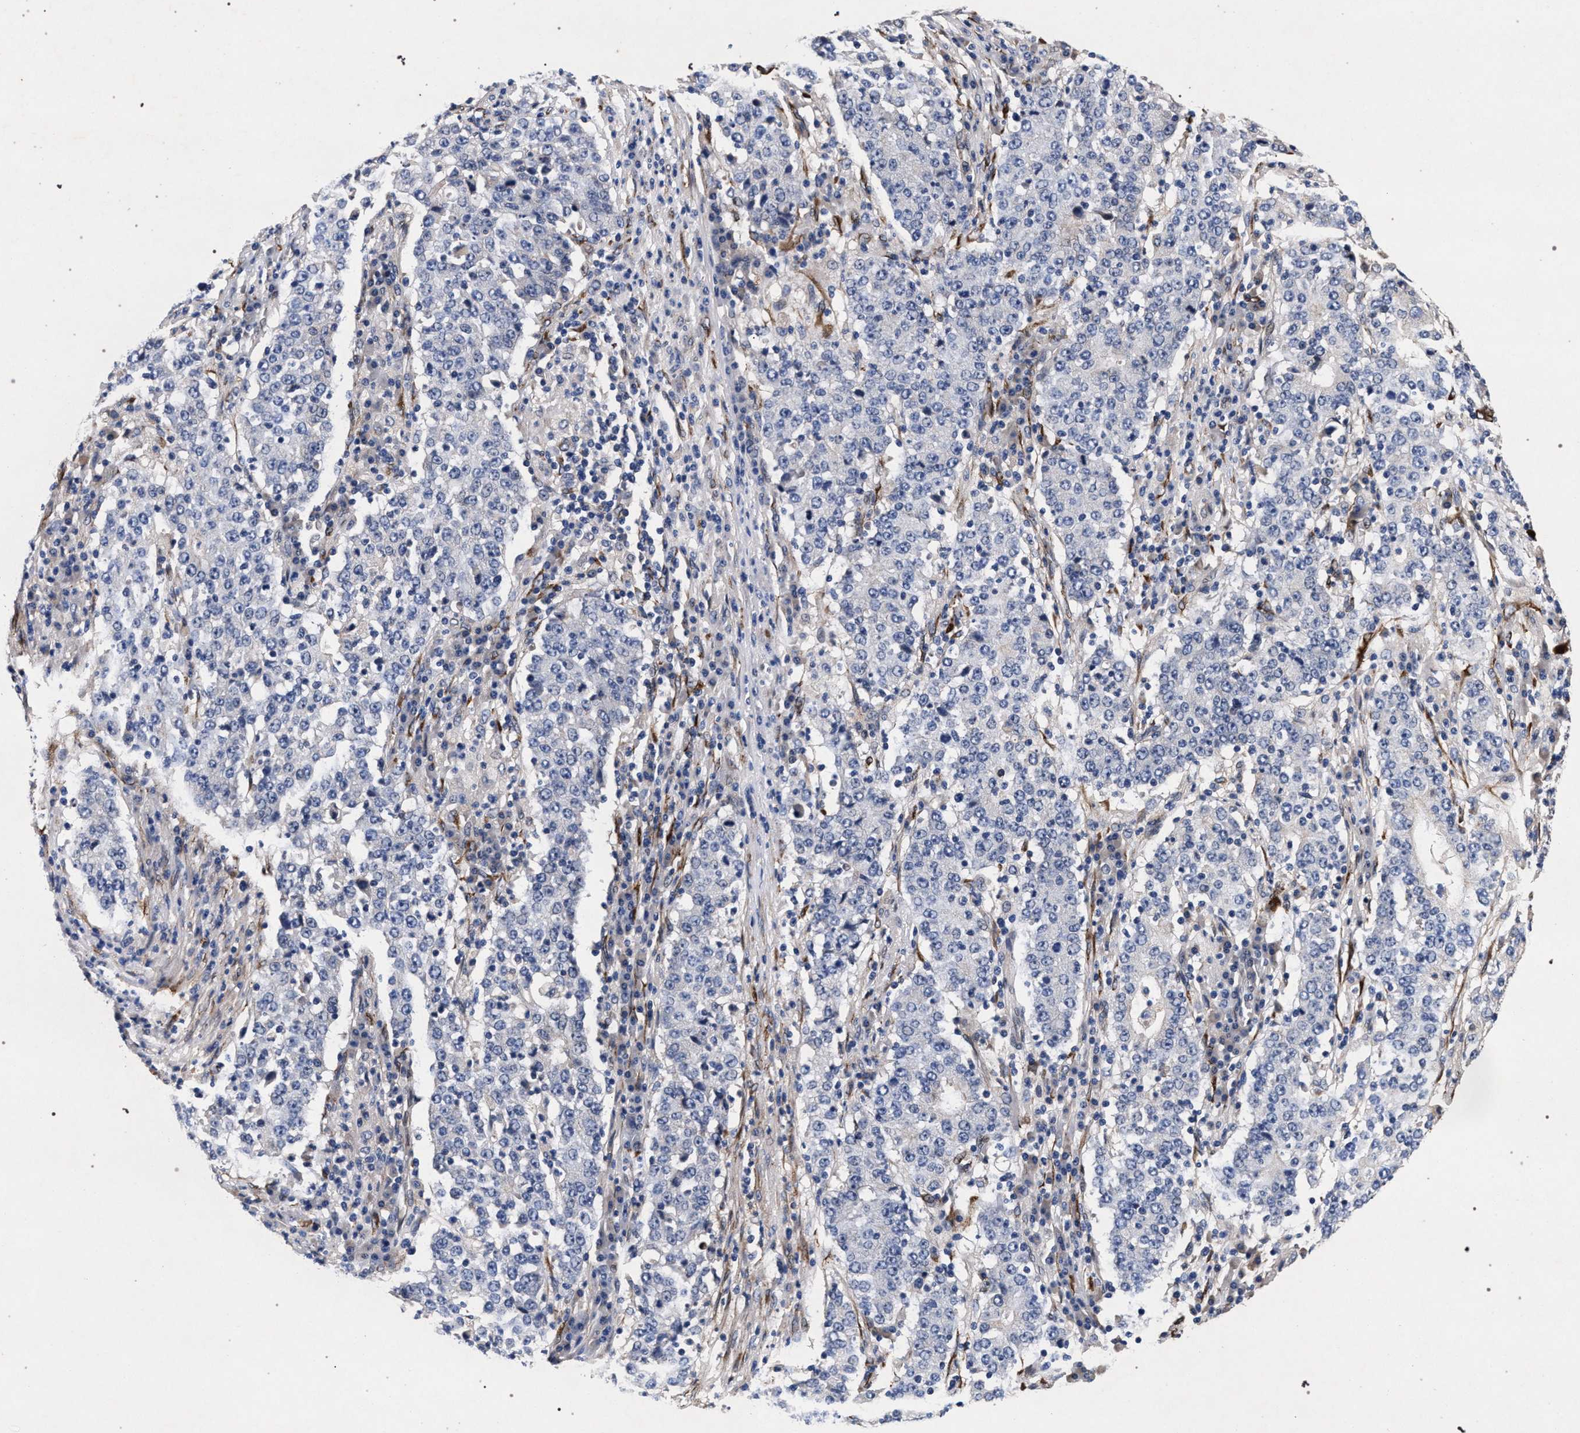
{"staining": {"intensity": "negative", "quantity": "none", "location": "none"}, "tissue": "stomach cancer", "cell_type": "Tumor cells", "image_type": "cancer", "snomed": [{"axis": "morphology", "description": "Adenocarcinoma, NOS"}, {"axis": "topography", "description": "Stomach"}], "caption": "Stomach cancer (adenocarcinoma) was stained to show a protein in brown. There is no significant positivity in tumor cells.", "gene": "NEK7", "patient": {"sex": "male", "age": 59}}